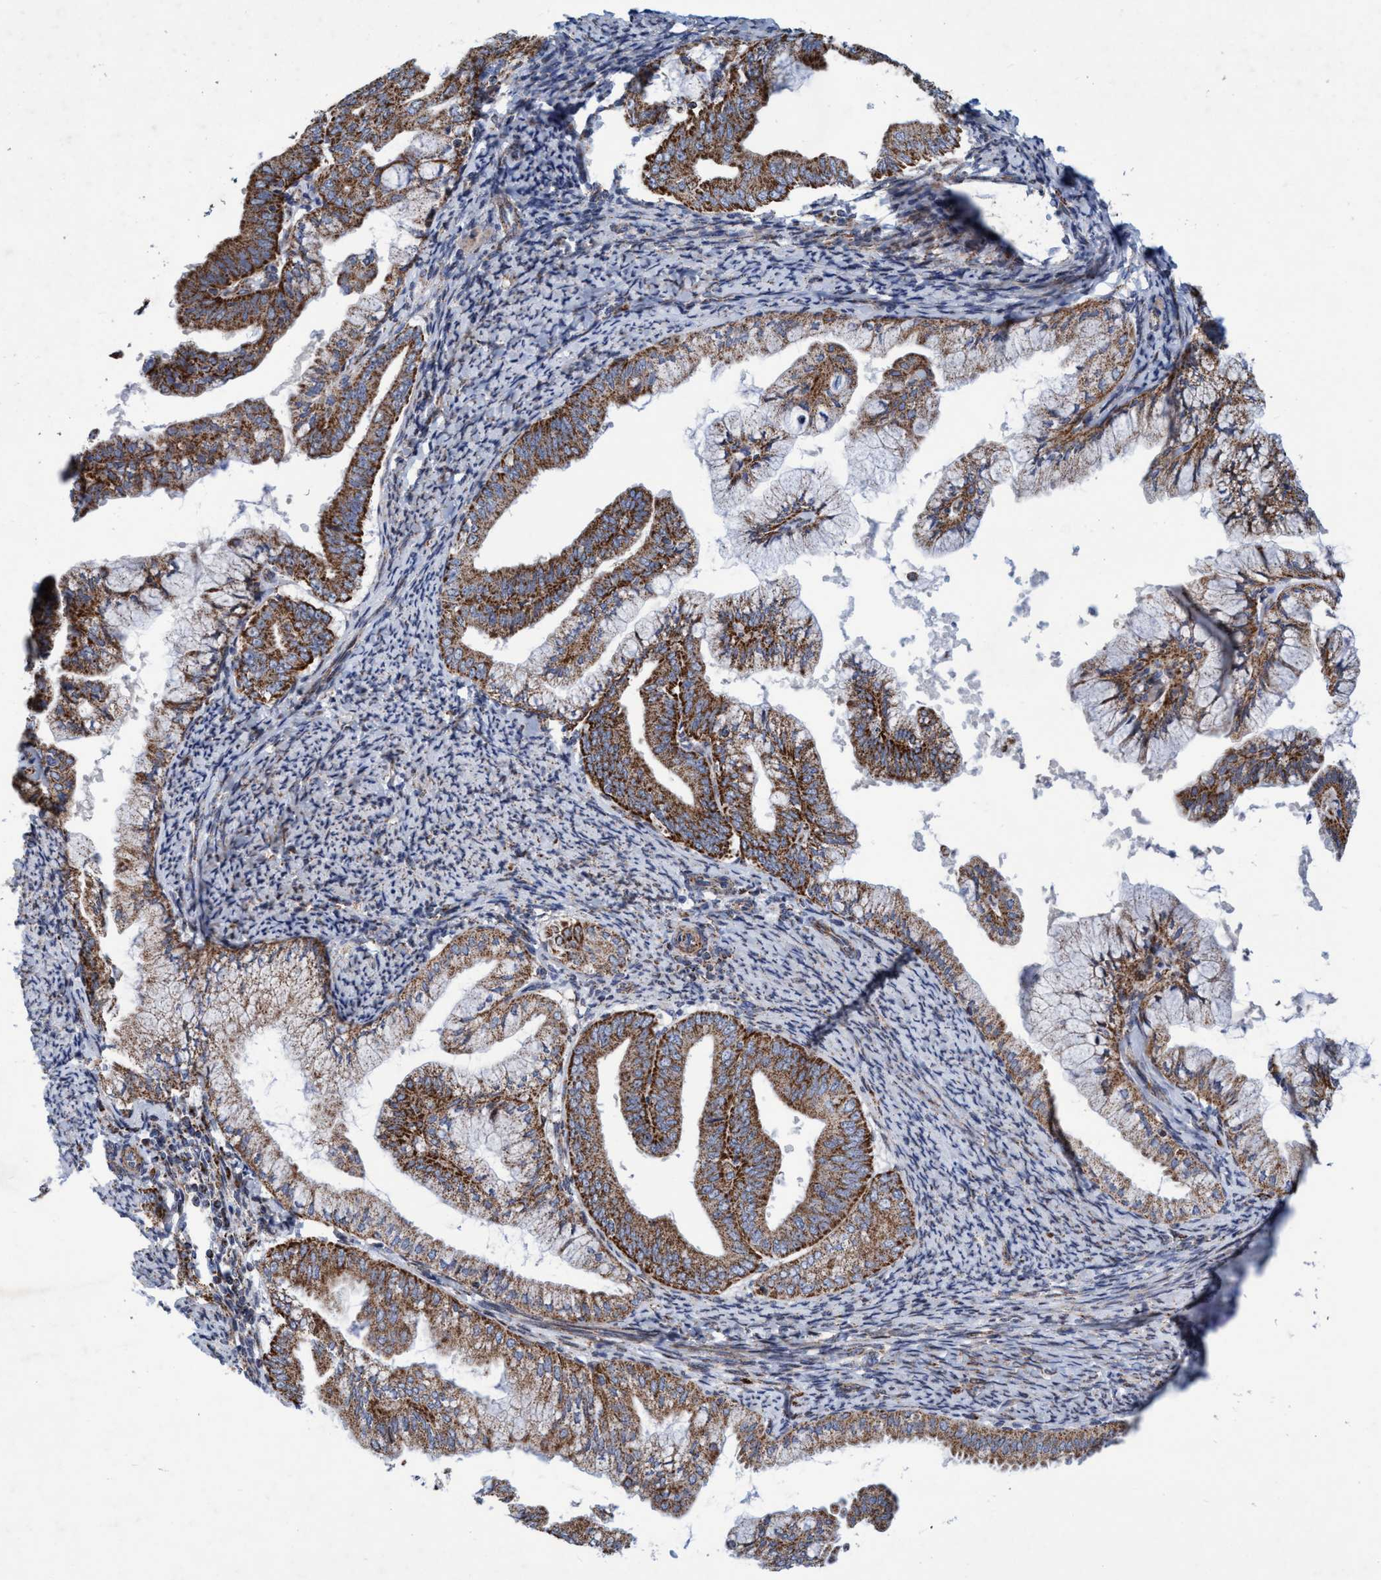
{"staining": {"intensity": "moderate", "quantity": ">75%", "location": "cytoplasmic/membranous"}, "tissue": "endometrial cancer", "cell_type": "Tumor cells", "image_type": "cancer", "snomed": [{"axis": "morphology", "description": "Adenocarcinoma, NOS"}, {"axis": "topography", "description": "Endometrium"}], "caption": "Endometrial cancer stained with a protein marker reveals moderate staining in tumor cells.", "gene": "POLR1F", "patient": {"sex": "female", "age": 63}}